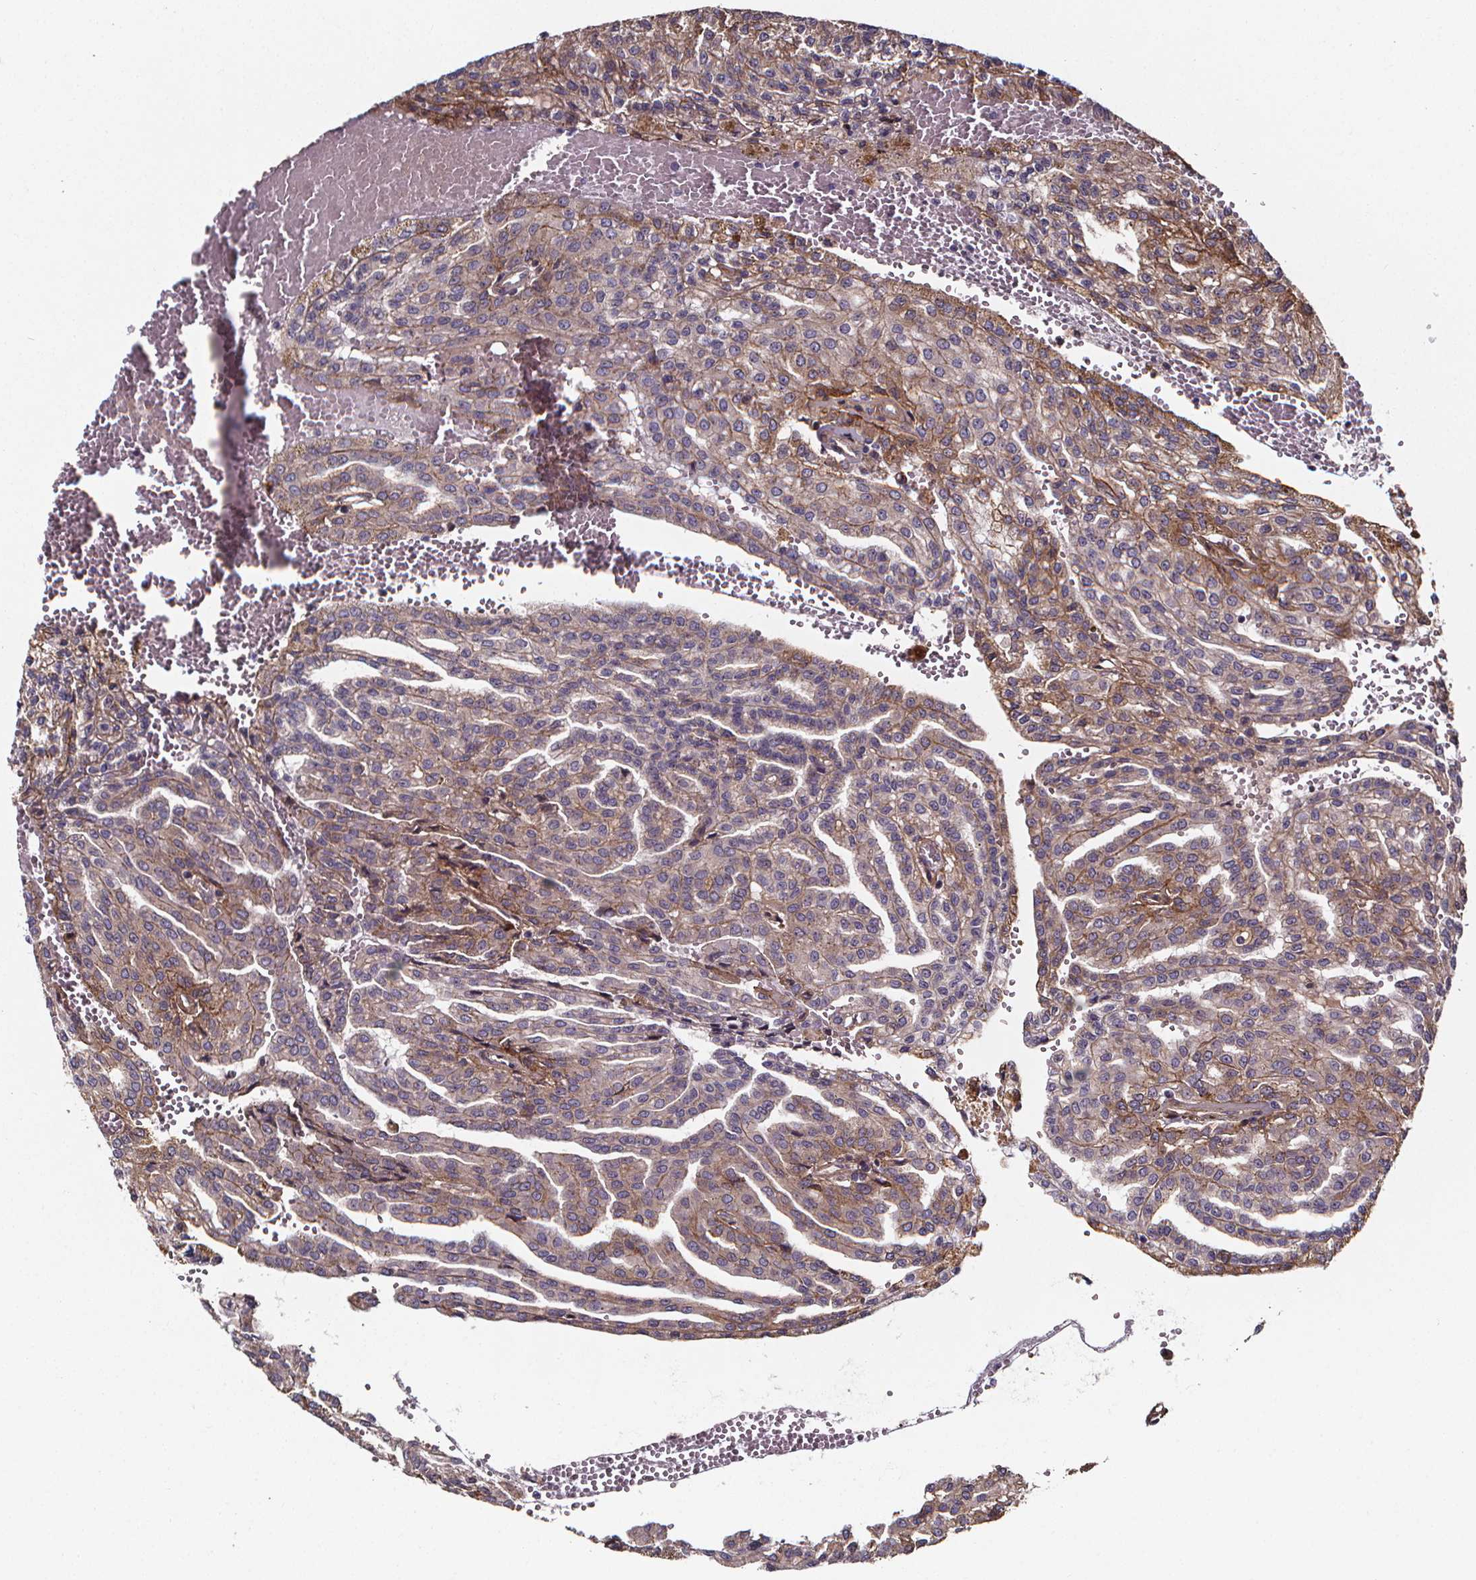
{"staining": {"intensity": "weak", "quantity": "25%-75%", "location": "cytoplasmic/membranous"}, "tissue": "renal cancer", "cell_type": "Tumor cells", "image_type": "cancer", "snomed": [{"axis": "morphology", "description": "Adenocarcinoma, NOS"}, {"axis": "topography", "description": "Kidney"}], "caption": "DAB (3,3'-diaminobenzidine) immunohistochemical staining of adenocarcinoma (renal) exhibits weak cytoplasmic/membranous protein staining in about 25%-75% of tumor cells. (Brightfield microscopy of DAB IHC at high magnification).", "gene": "AEBP1", "patient": {"sex": "male", "age": 63}}